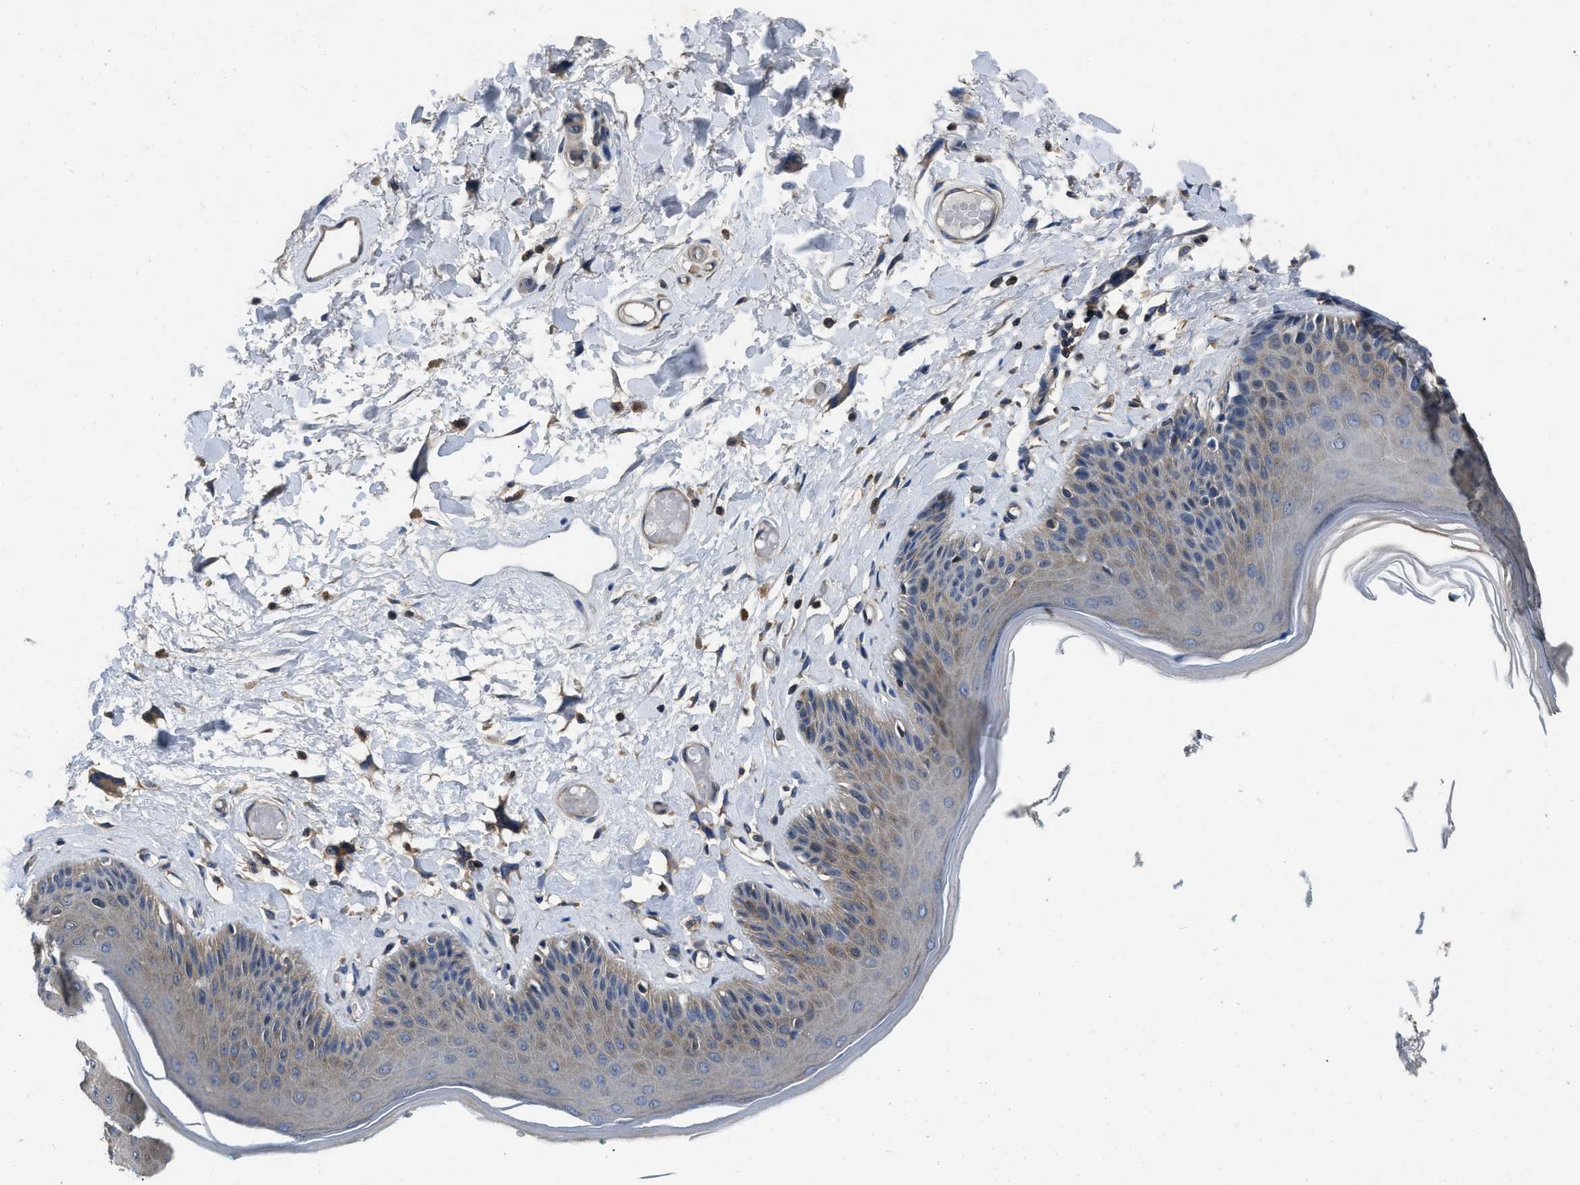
{"staining": {"intensity": "moderate", "quantity": "25%-75%", "location": "cytoplasmic/membranous"}, "tissue": "skin", "cell_type": "Epidermal cells", "image_type": "normal", "snomed": [{"axis": "morphology", "description": "Normal tissue, NOS"}, {"axis": "topography", "description": "Vulva"}], "caption": "Immunohistochemistry (DAB) staining of unremarkable human skin reveals moderate cytoplasmic/membranous protein staining in approximately 25%-75% of epidermal cells.", "gene": "YARS1", "patient": {"sex": "female", "age": 73}}